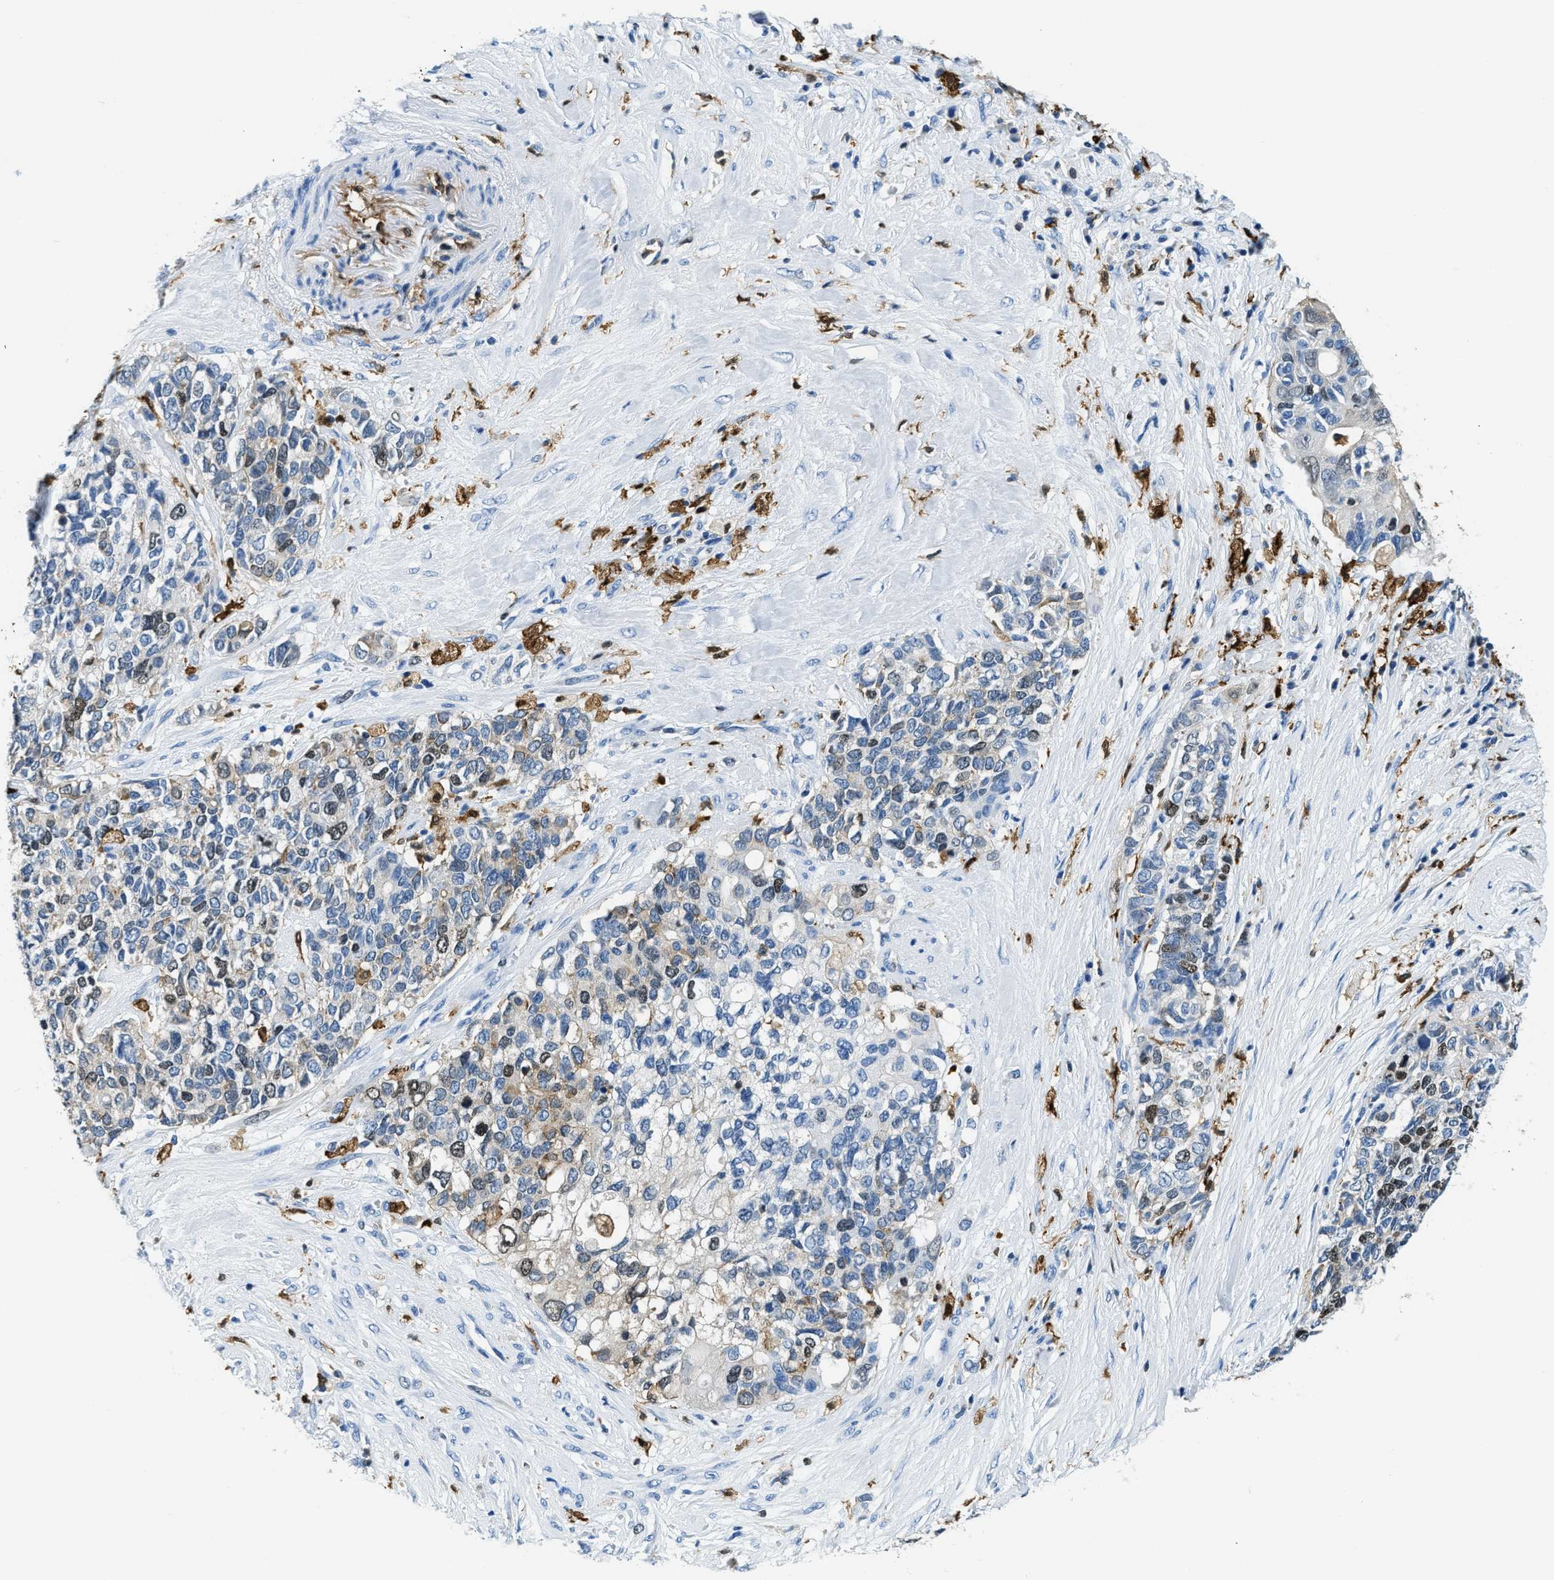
{"staining": {"intensity": "negative", "quantity": "none", "location": "none"}, "tissue": "pancreatic cancer", "cell_type": "Tumor cells", "image_type": "cancer", "snomed": [{"axis": "morphology", "description": "Adenocarcinoma, NOS"}, {"axis": "topography", "description": "Pancreas"}], "caption": "Human pancreatic adenocarcinoma stained for a protein using IHC reveals no expression in tumor cells.", "gene": "CAPG", "patient": {"sex": "female", "age": 56}}